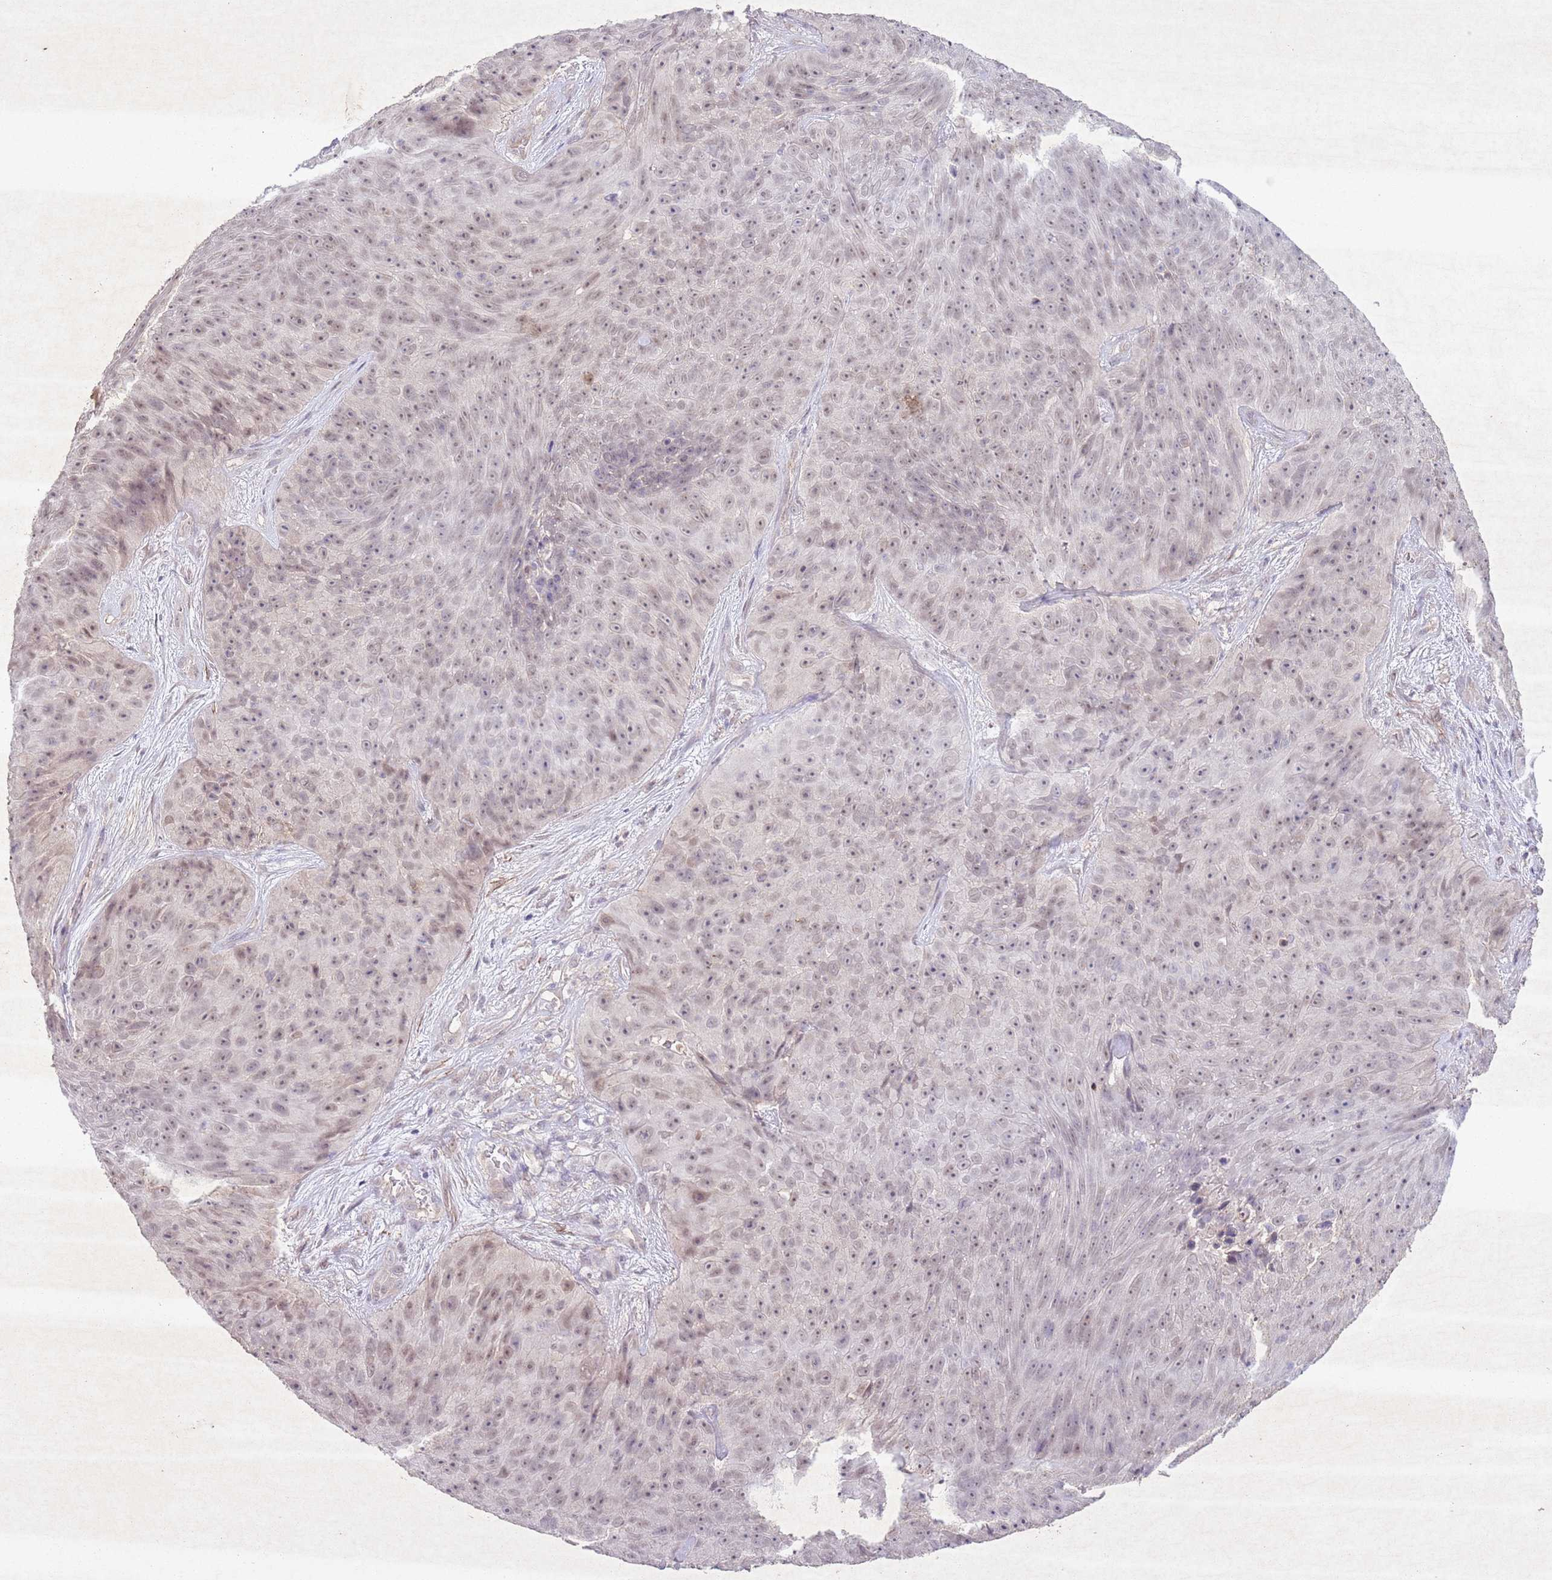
{"staining": {"intensity": "weak", "quantity": "25%-75%", "location": "nuclear"}, "tissue": "skin cancer", "cell_type": "Tumor cells", "image_type": "cancer", "snomed": [{"axis": "morphology", "description": "Squamous cell carcinoma, NOS"}, {"axis": "topography", "description": "Skin"}], "caption": "Immunohistochemical staining of skin squamous cell carcinoma demonstrates low levels of weak nuclear protein staining in about 25%-75% of tumor cells.", "gene": "CCNI", "patient": {"sex": "female", "age": 87}}